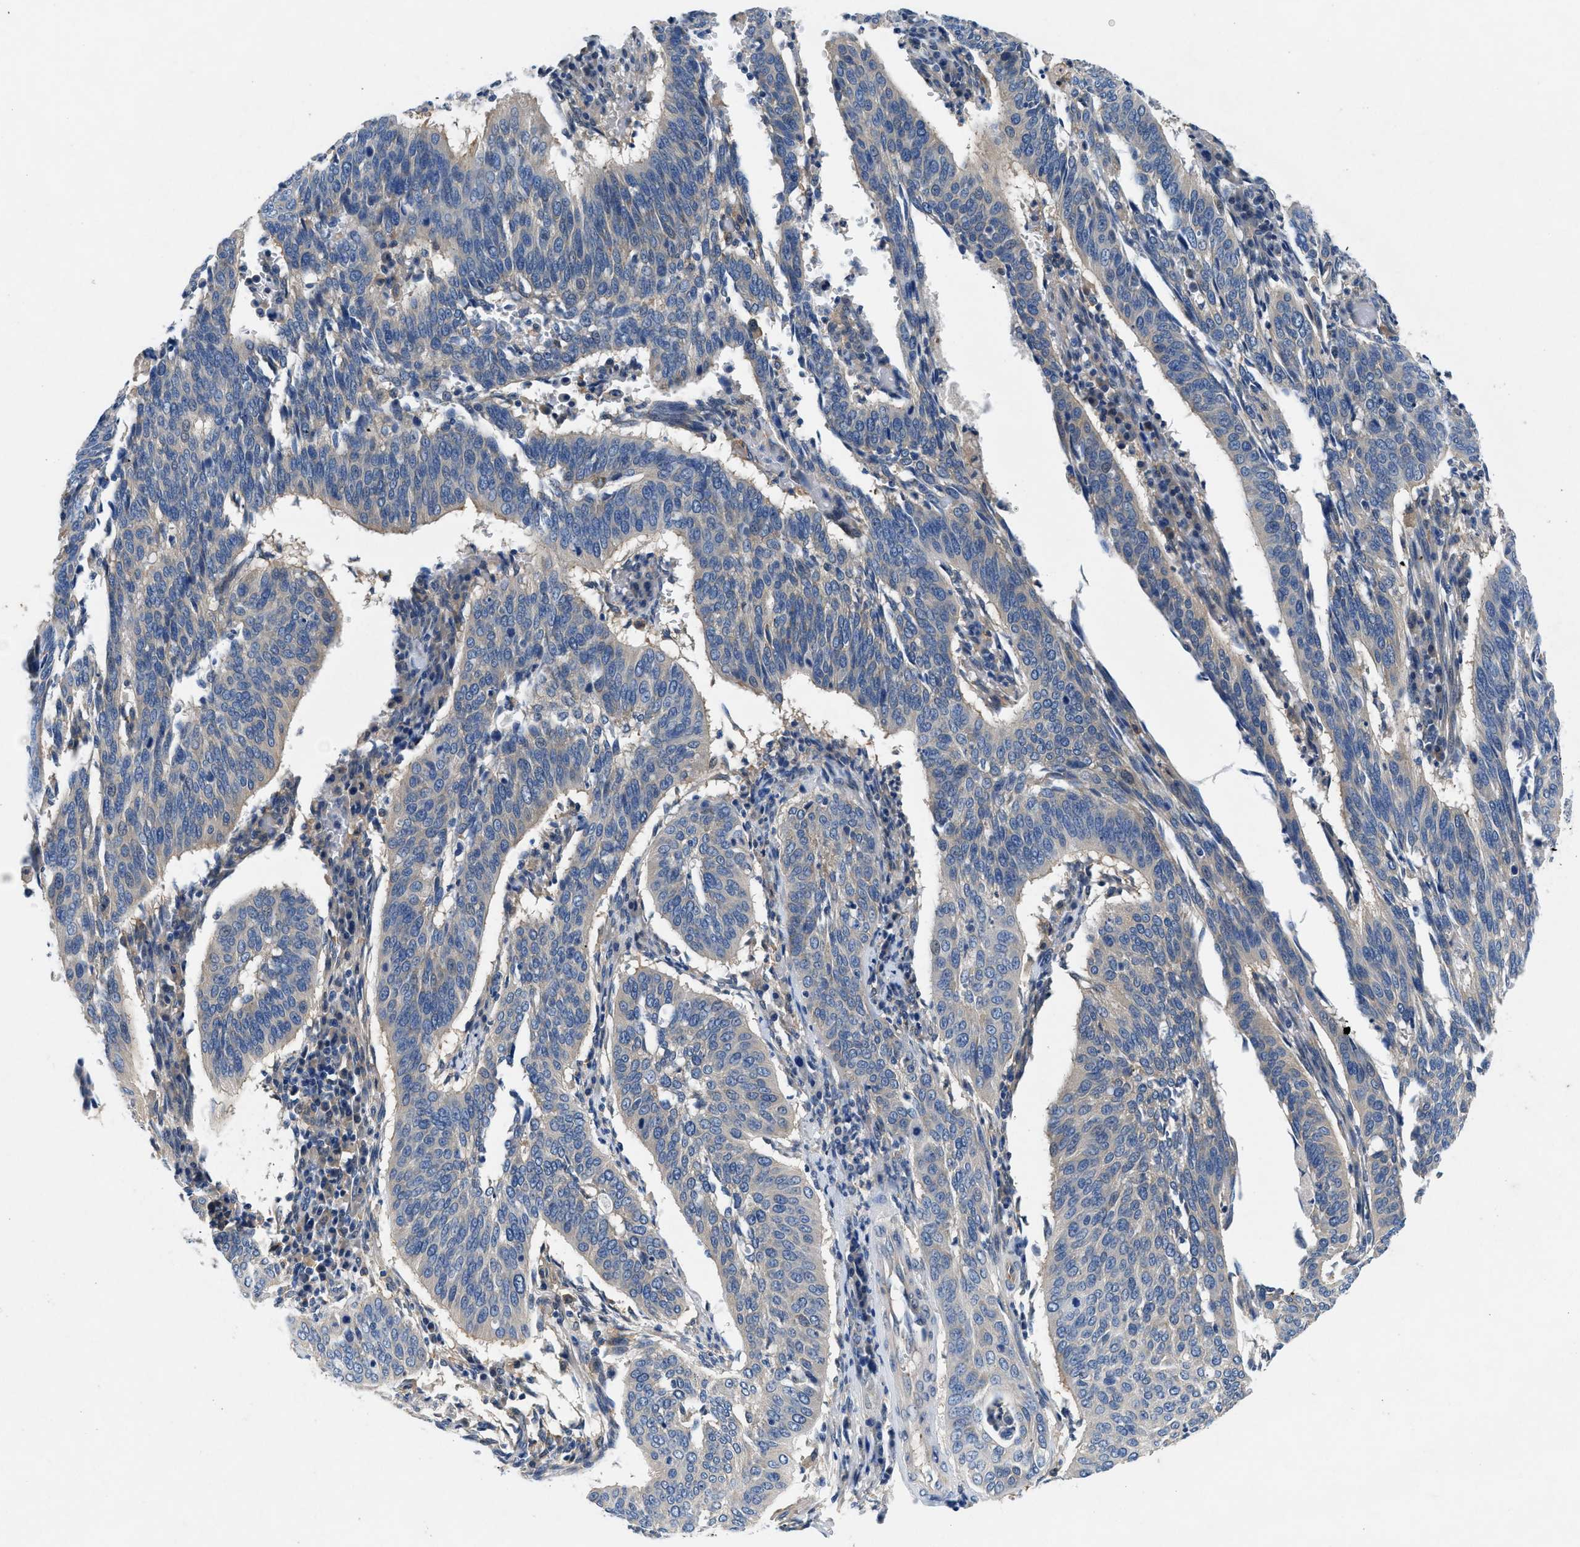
{"staining": {"intensity": "negative", "quantity": "none", "location": "none"}, "tissue": "cervical cancer", "cell_type": "Tumor cells", "image_type": "cancer", "snomed": [{"axis": "morphology", "description": "Normal tissue, NOS"}, {"axis": "morphology", "description": "Squamous cell carcinoma, NOS"}, {"axis": "topography", "description": "Cervix"}], "caption": "Tumor cells show no significant expression in squamous cell carcinoma (cervical).", "gene": "COPS2", "patient": {"sex": "female", "age": 39}}